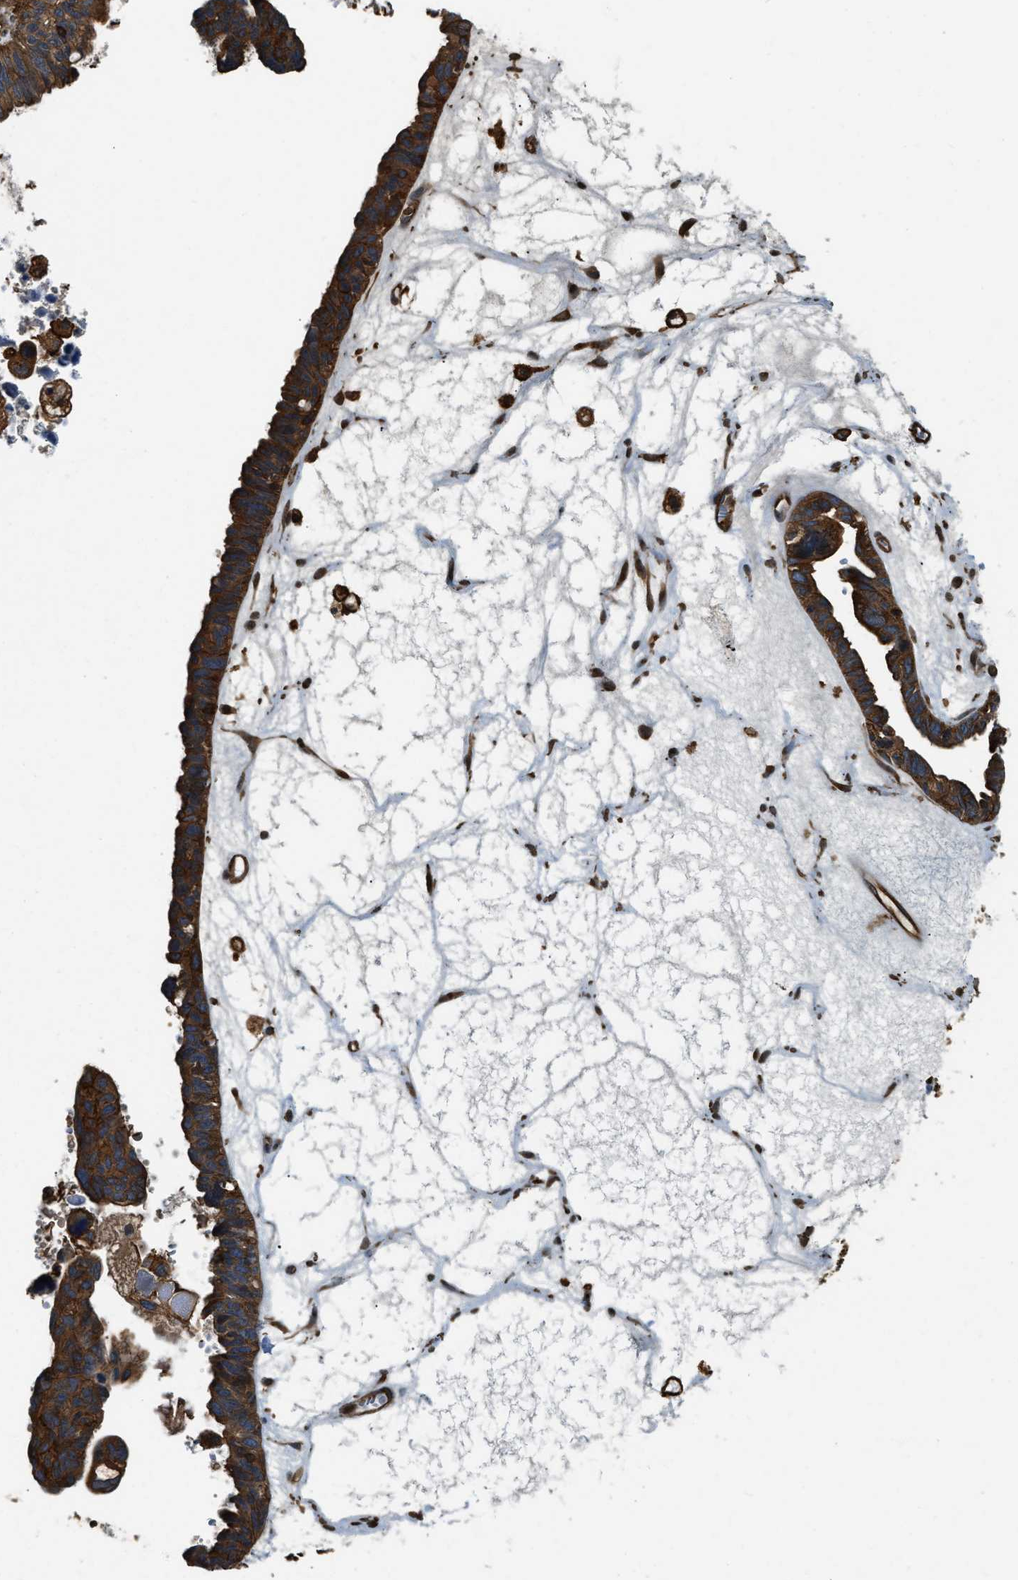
{"staining": {"intensity": "strong", "quantity": ">75%", "location": "cytoplasmic/membranous"}, "tissue": "ovarian cancer", "cell_type": "Tumor cells", "image_type": "cancer", "snomed": [{"axis": "morphology", "description": "Cystadenocarcinoma, serous, NOS"}, {"axis": "topography", "description": "Ovary"}], "caption": "This is an image of immunohistochemistry (IHC) staining of ovarian cancer (serous cystadenocarcinoma), which shows strong expression in the cytoplasmic/membranous of tumor cells.", "gene": "YARS1", "patient": {"sex": "female", "age": 79}}